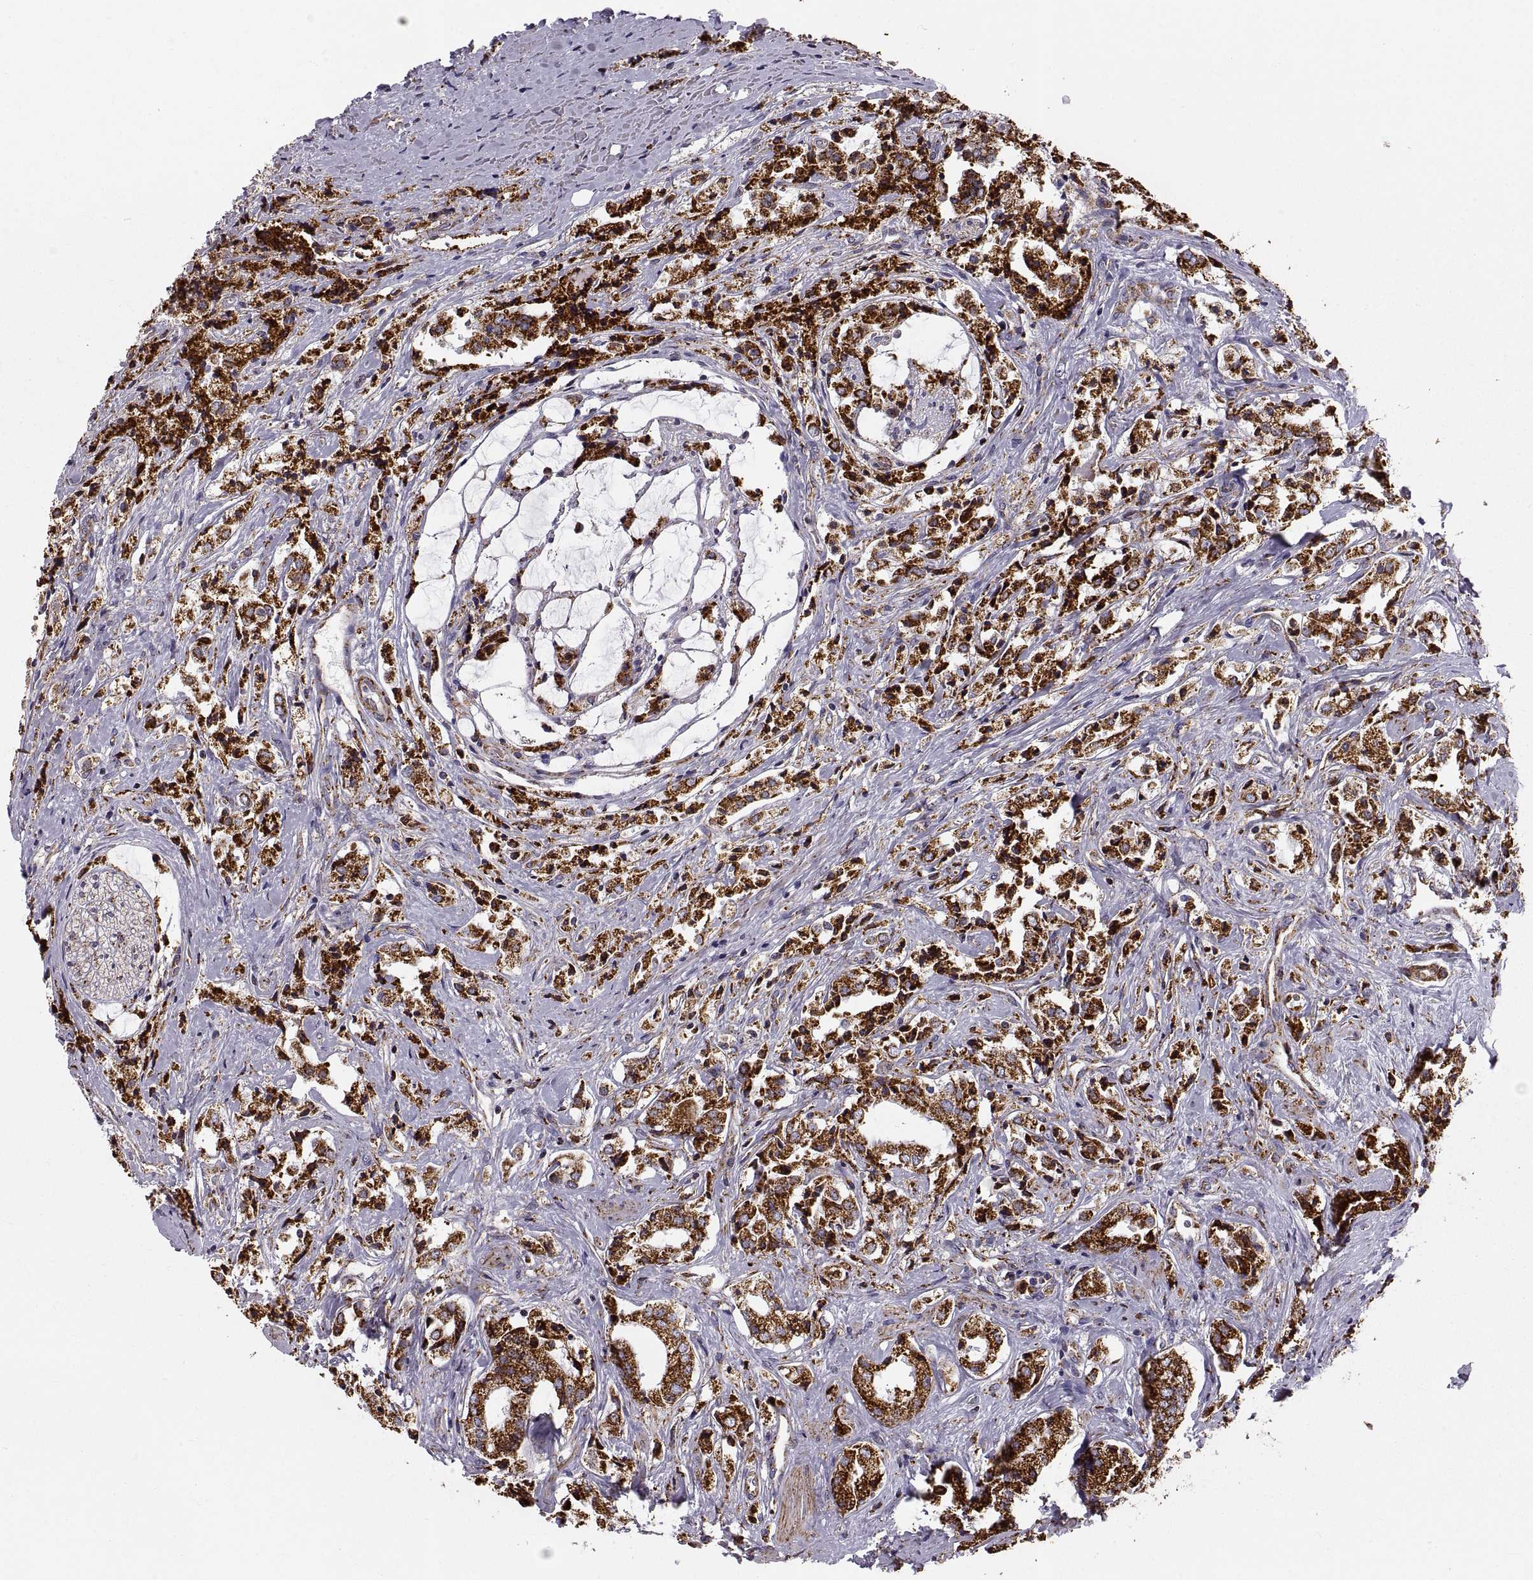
{"staining": {"intensity": "strong", "quantity": ">75%", "location": "cytoplasmic/membranous"}, "tissue": "prostate cancer", "cell_type": "Tumor cells", "image_type": "cancer", "snomed": [{"axis": "morphology", "description": "Adenocarcinoma, NOS"}, {"axis": "topography", "description": "Prostate"}], "caption": "Protein expression by immunohistochemistry (IHC) exhibits strong cytoplasmic/membranous positivity in about >75% of tumor cells in prostate adenocarcinoma. Nuclei are stained in blue.", "gene": "ARSD", "patient": {"sex": "male", "age": 66}}